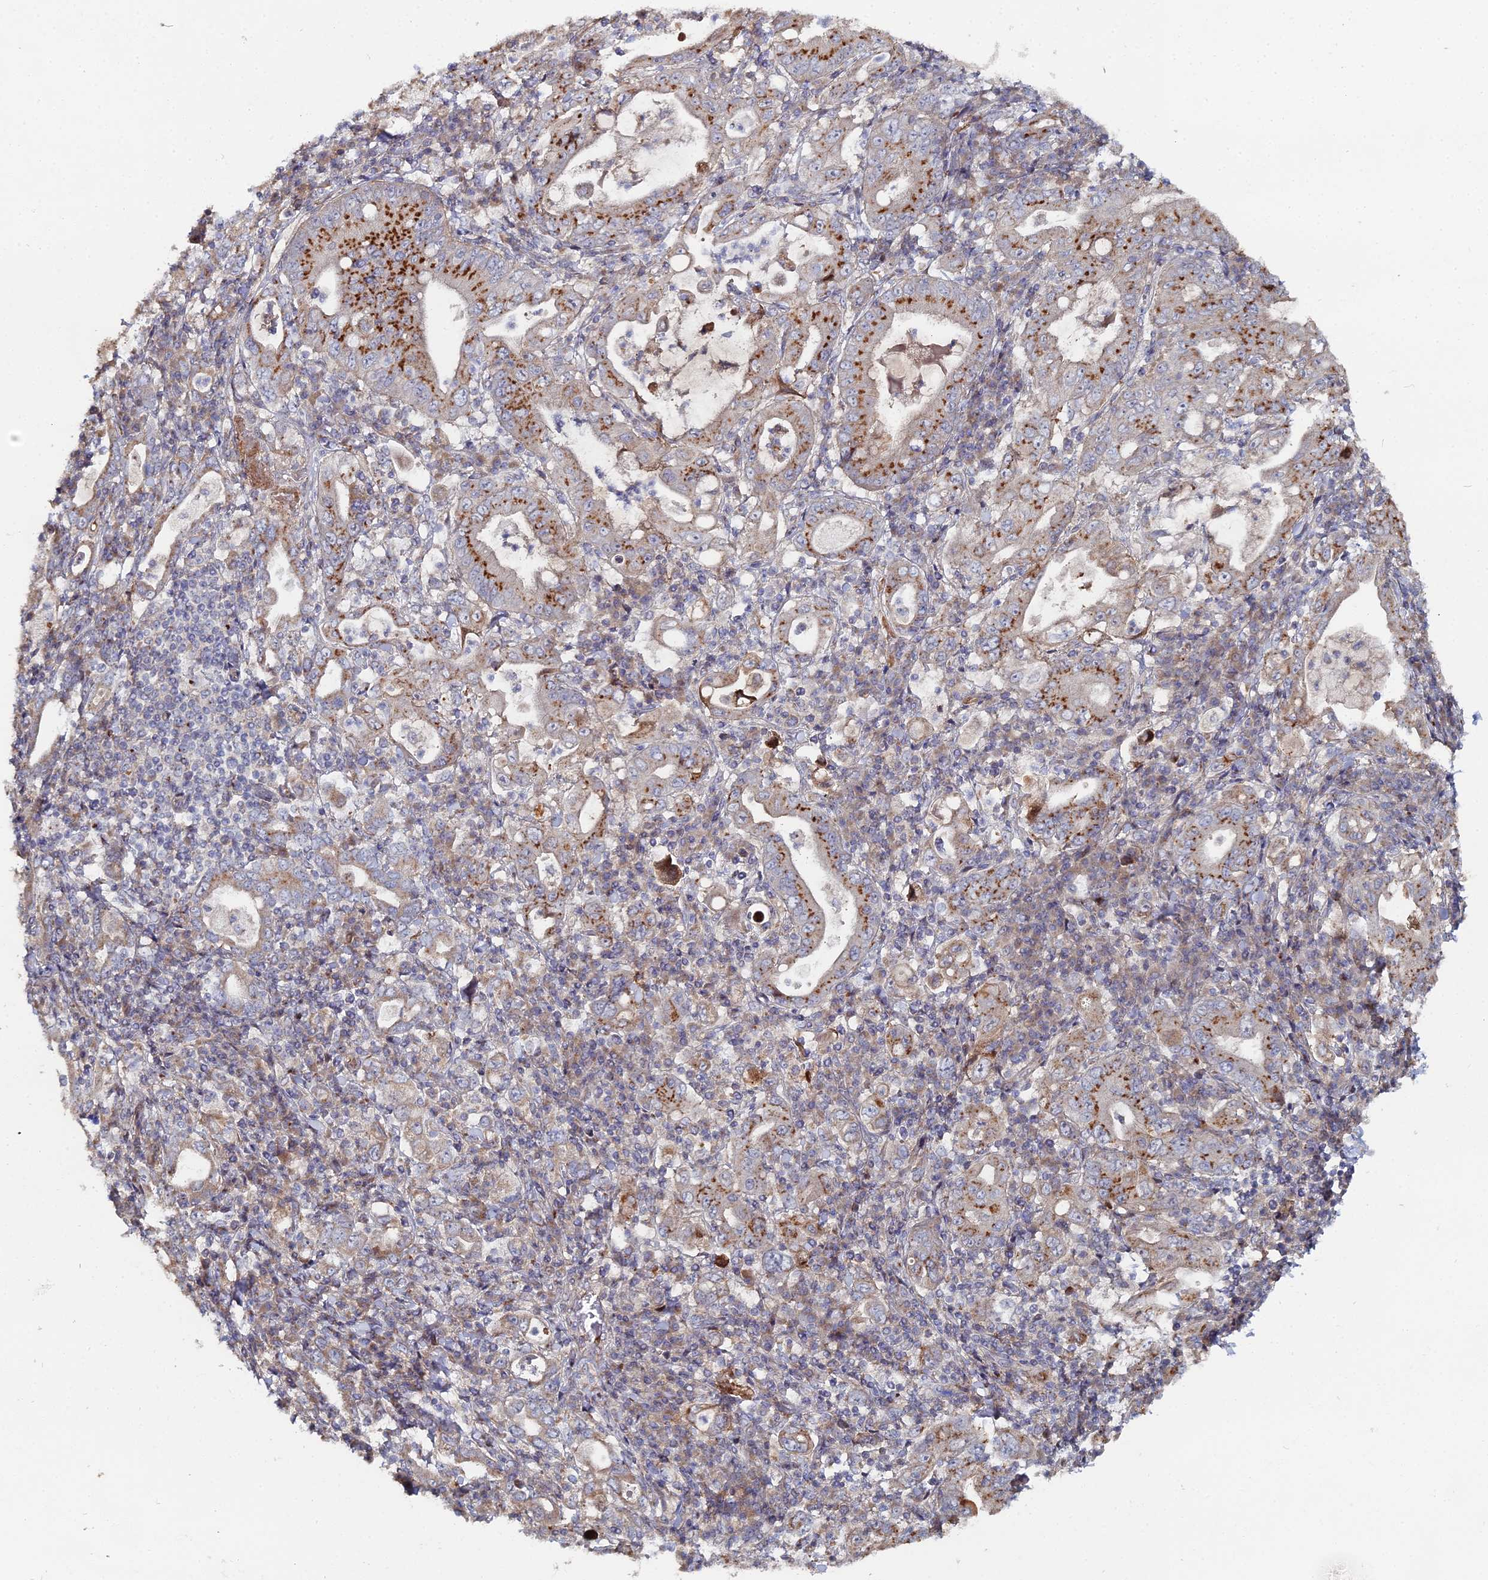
{"staining": {"intensity": "strong", "quantity": "25%-75%", "location": "cytoplasmic/membranous"}, "tissue": "stomach cancer", "cell_type": "Tumor cells", "image_type": "cancer", "snomed": [{"axis": "morphology", "description": "Normal tissue, NOS"}, {"axis": "morphology", "description": "Adenocarcinoma, NOS"}, {"axis": "topography", "description": "Esophagus"}, {"axis": "topography", "description": "Stomach, upper"}, {"axis": "topography", "description": "Peripheral nerve tissue"}], "caption": "Adenocarcinoma (stomach) stained for a protein (brown) demonstrates strong cytoplasmic/membranous positive positivity in approximately 25%-75% of tumor cells.", "gene": "SGMS1", "patient": {"sex": "male", "age": 62}}